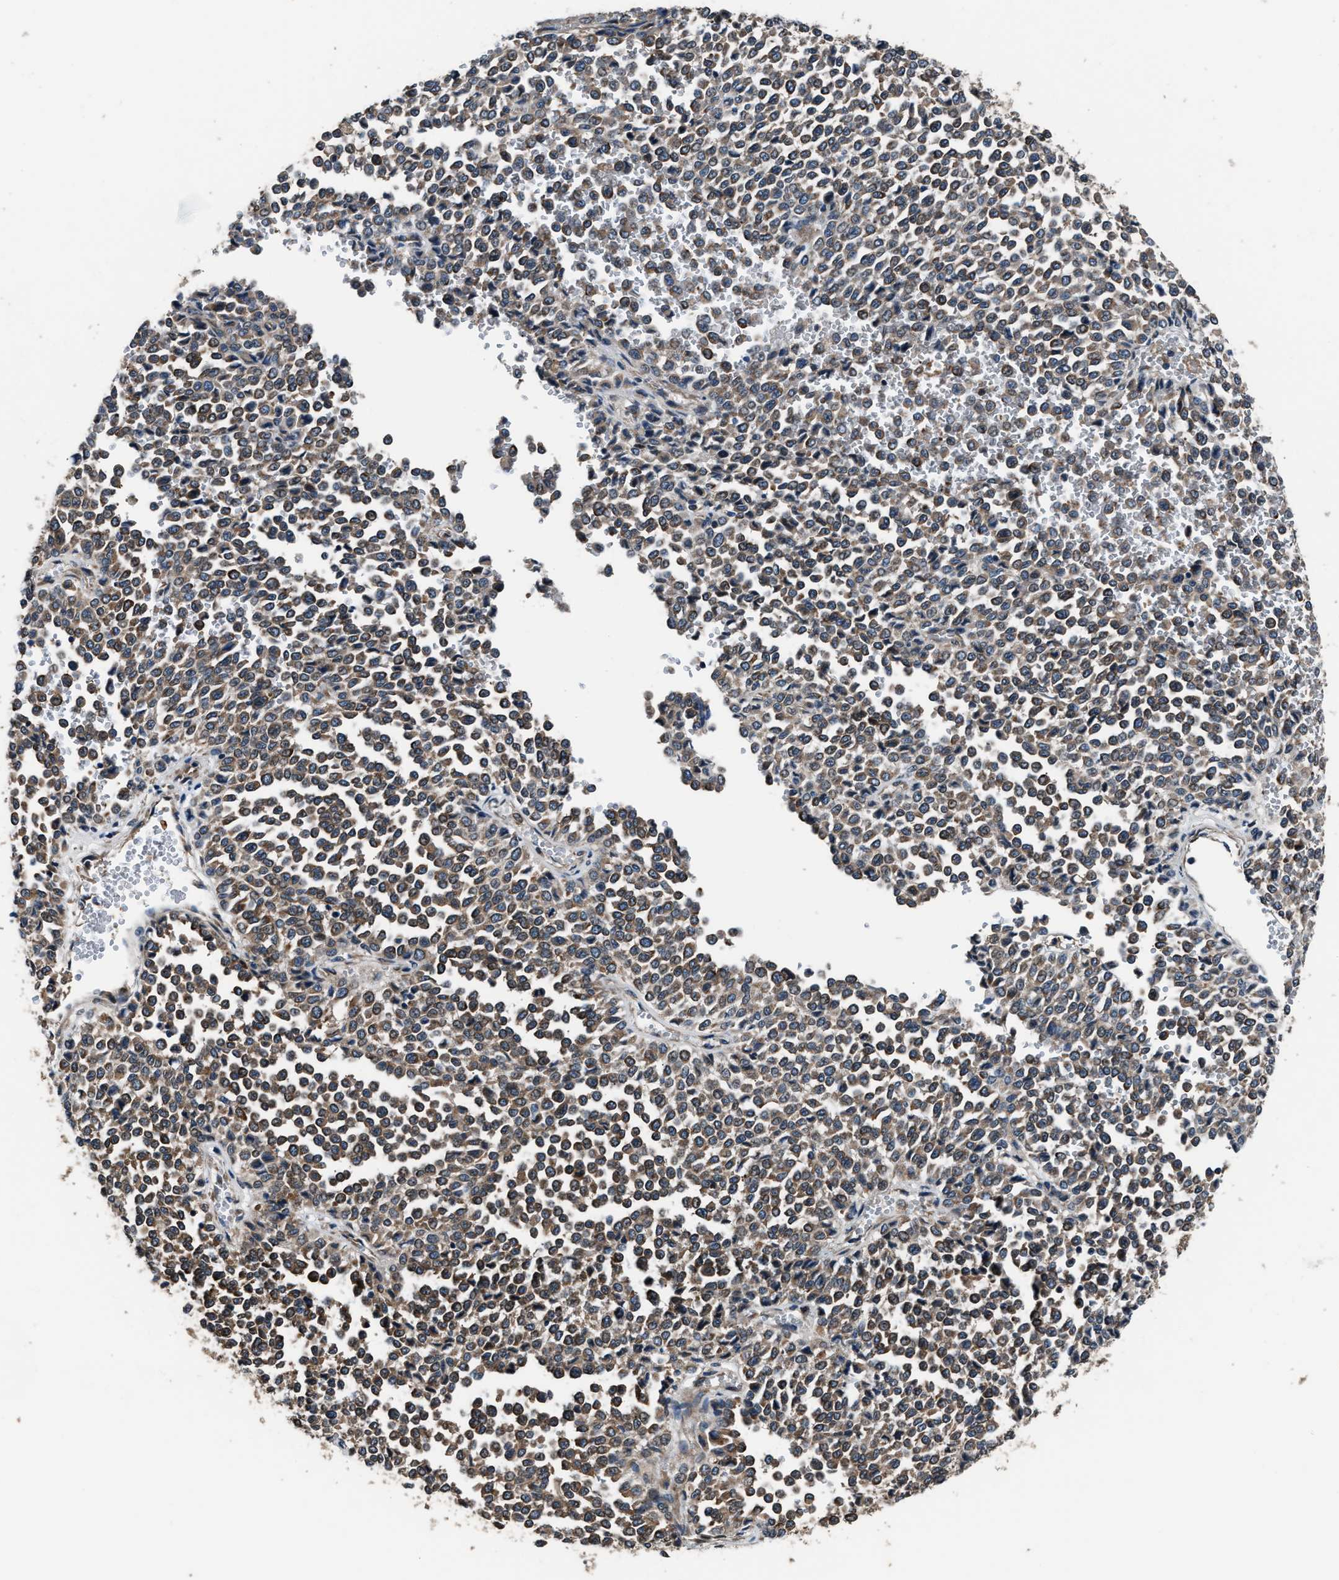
{"staining": {"intensity": "moderate", "quantity": ">75%", "location": "cytoplasmic/membranous"}, "tissue": "melanoma", "cell_type": "Tumor cells", "image_type": "cancer", "snomed": [{"axis": "morphology", "description": "Malignant melanoma, Metastatic site"}, {"axis": "topography", "description": "Pancreas"}], "caption": "Protein expression analysis of human malignant melanoma (metastatic site) reveals moderate cytoplasmic/membranous positivity in approximately >75% of tumor cells.", "gene": "IMPDH2", "patient": {"sex": "female", "age": 30}}